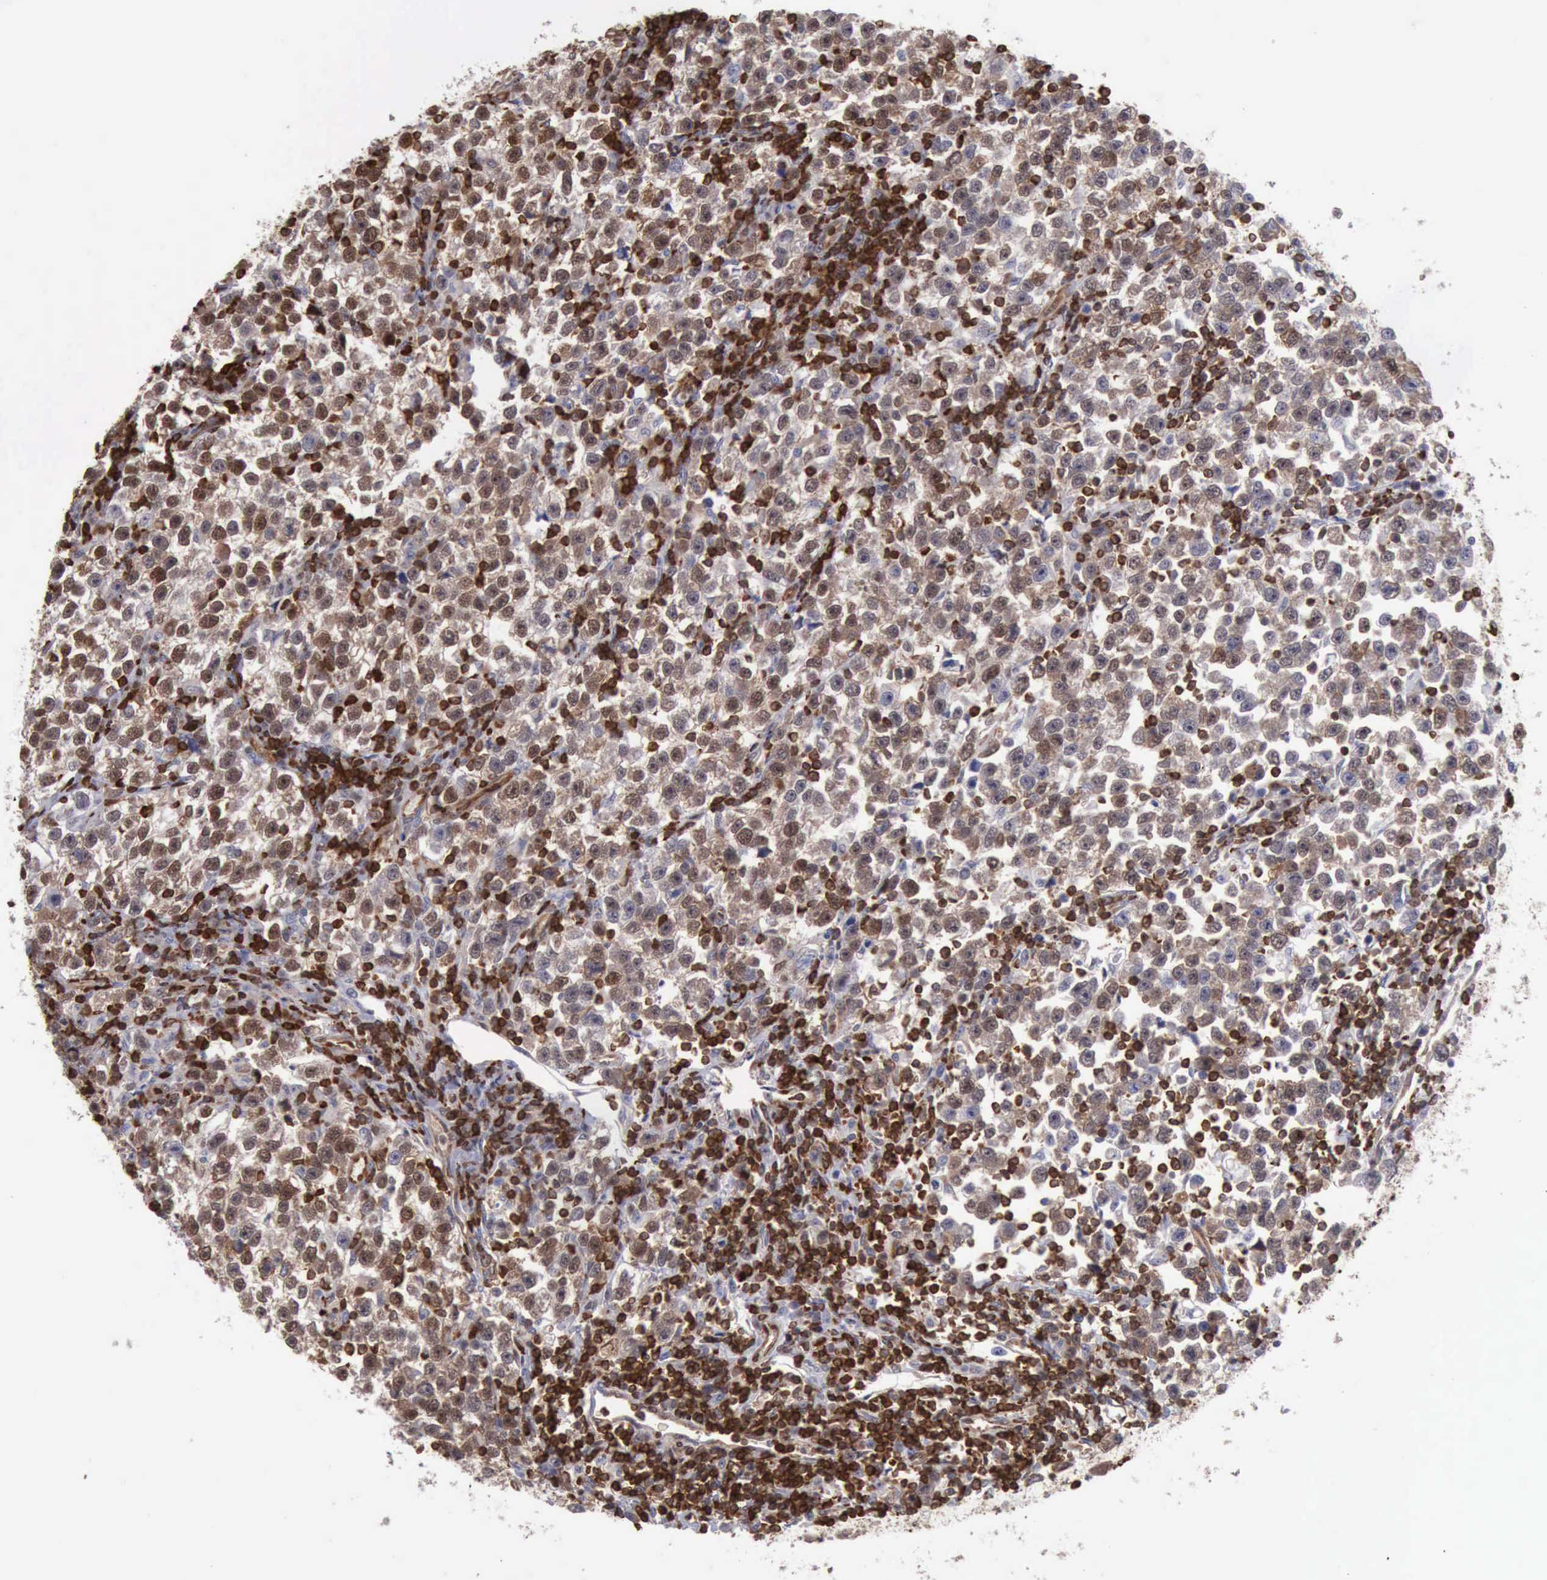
{"staining": {"intensity": "strong", "quantity": ">75%", "location": "cytoplasmic/membranous,nuclear"}, "tissue": "testis cancer", "cell_type": "Tumor cells", "image_type": "cancer", "snomed": [{"axis": "morphology", "description": "Seminoma, NOS"}, {"axis": "topography", "description": "Testis"}], "caption": "Immunohistochemical staining of testis cancer (seminoma) shows high levels of strong cytoplasmic/membranous and nuclear positivity in about >75% of tumor cells. (IHC, brightfield microscopy, high magnification).", "gene": "PDCD4", "patient": {"sex": "male", "age": 43}}